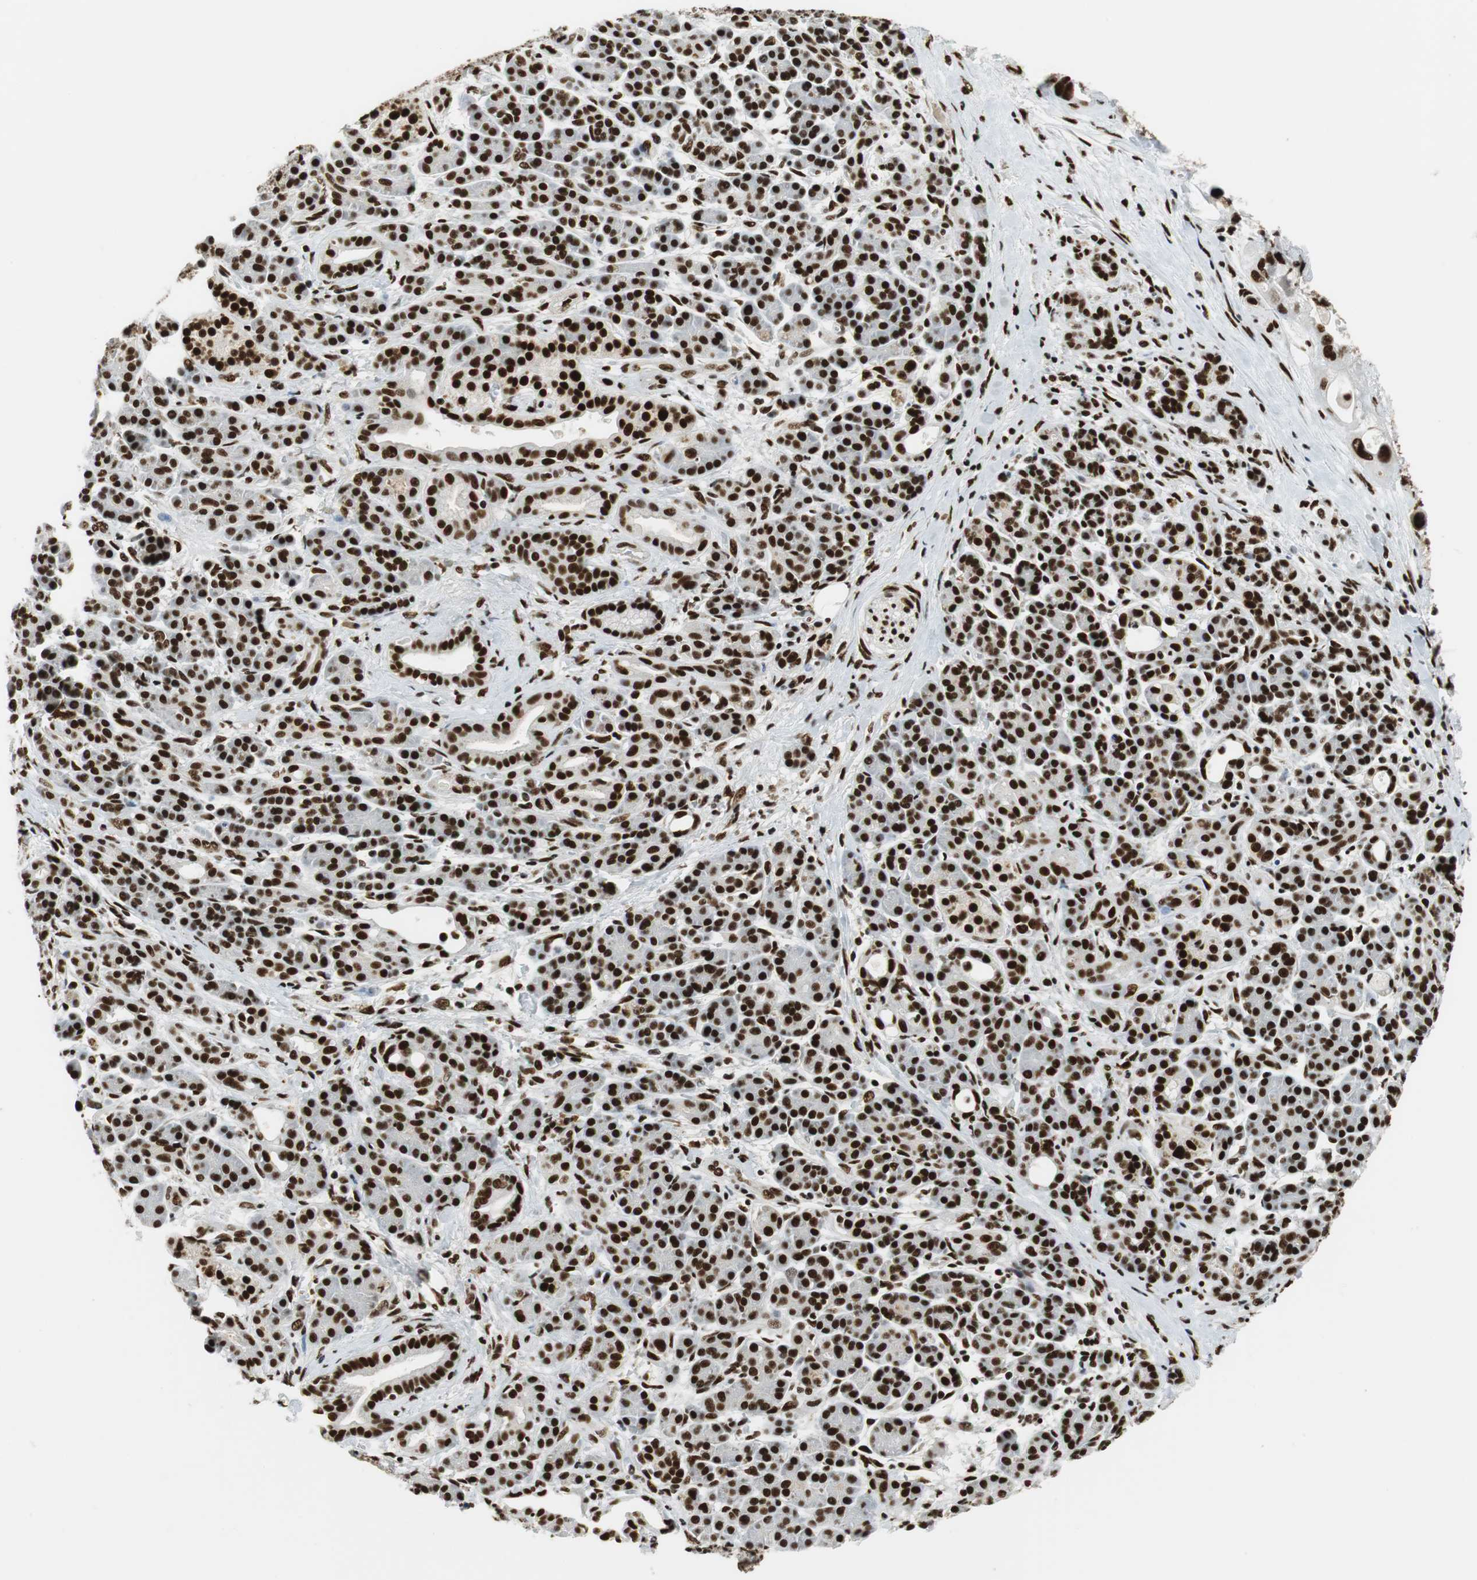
{"staining": {"intensity": "strong", "quantity": ">75%", "location": "nuclear"}, "tissue": "pancreatic cancer", "cell_type": "Tumor cells", "image_type": "cancer", "snomed": [{"axis": "morphology", "description": "Adenocarcinoma, NOS"}, {"axis": "topography", "description": "Pancreas"}], "caption": "There is high levels of strong nuclear expression in tumor cells of pancreatic adenocarcinoma, as demonstrated by immunohistochemical staining (brown color).", "gene": "PRKDC", "patient": {"sex": "female", "age": 77}}